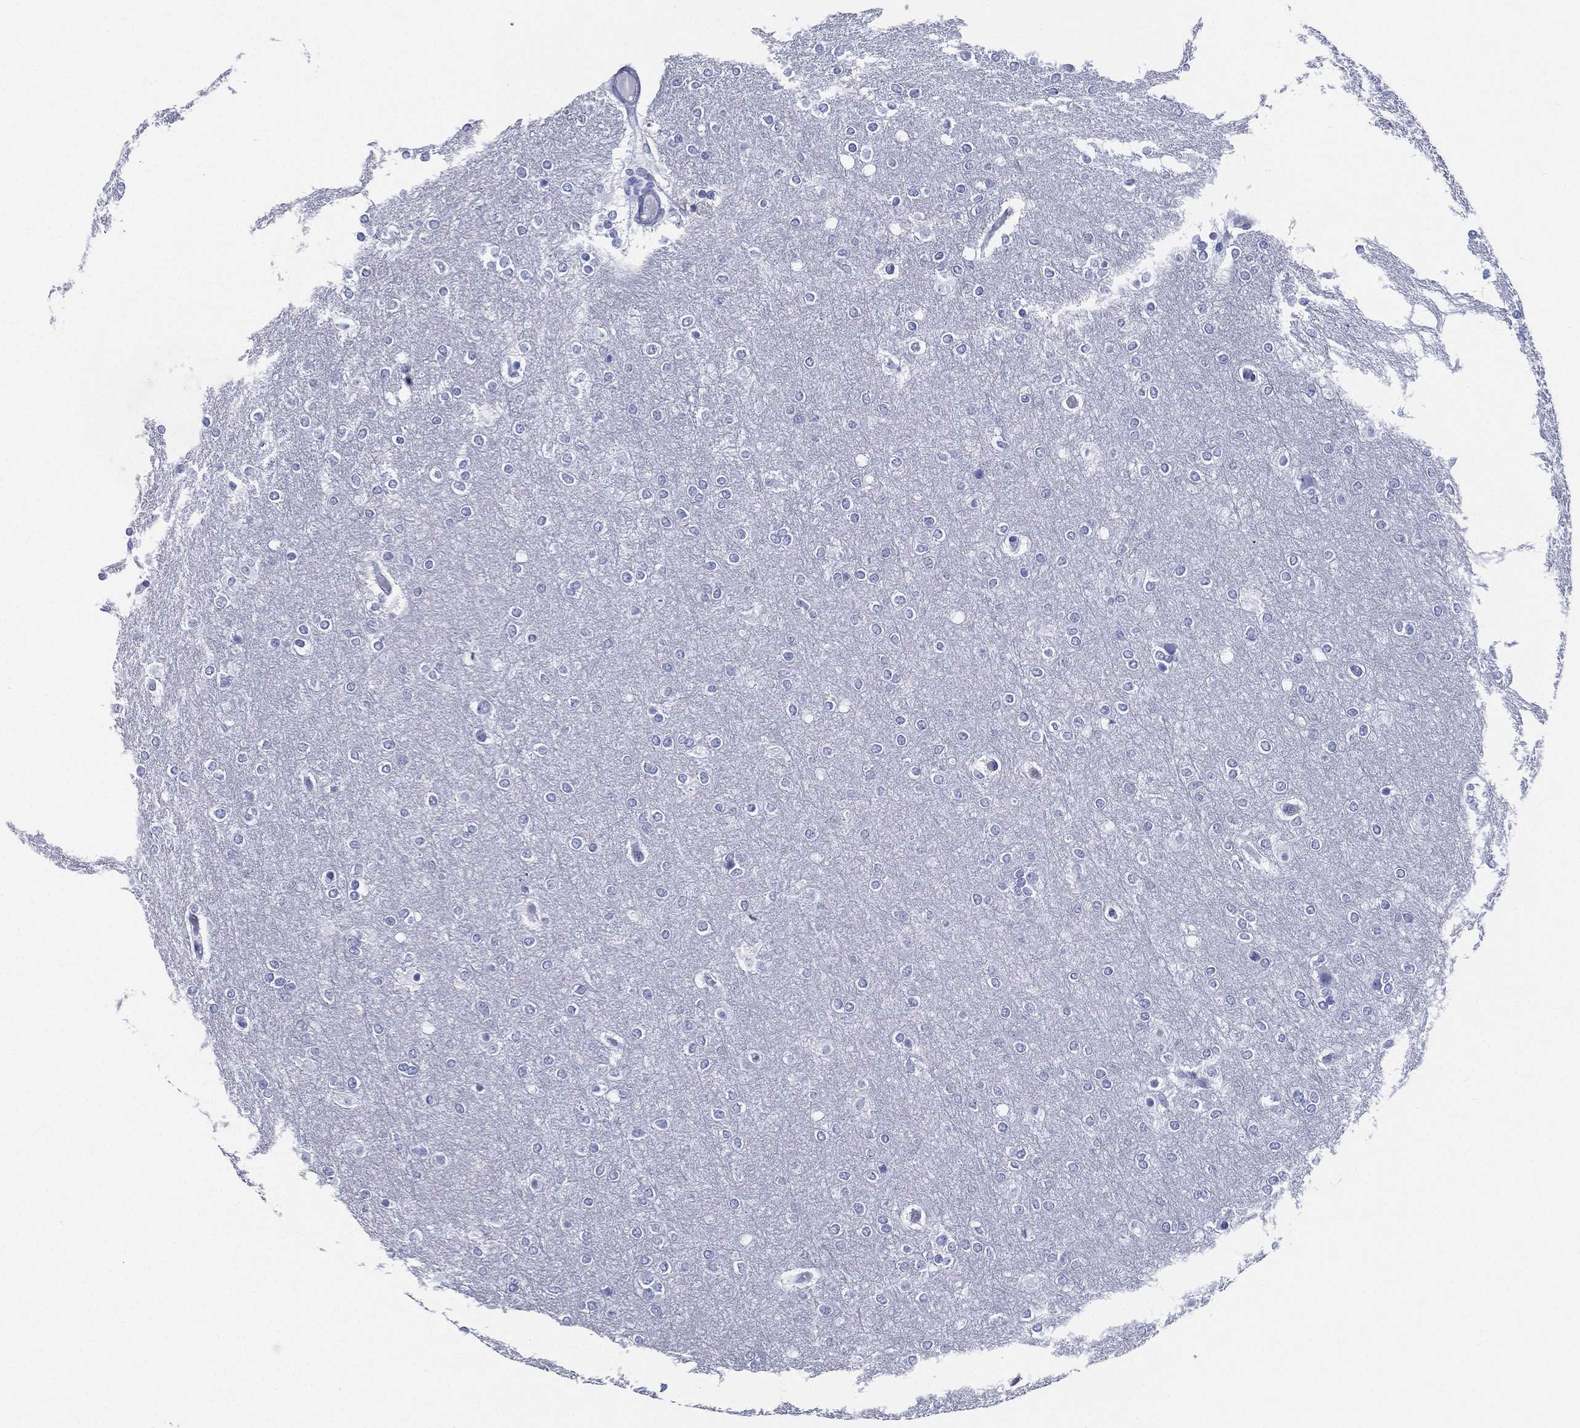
{"staining": {"intensity": "negative", "quantity": "none", "location": "none"}, "tissue": "glioma", "cell_type": "Tumor cells", "image_type": "cancer", "snomed": [{"axis": "morphology", "description": "Glioma, malignant, High grade"}, {"axis": "topography", "description": "Brain"}], "caption": "Tumor cells show no significant protein positivity in glioma.", "gene": "RSPH4A", "patient": {"sex": "female", "age": 61}}